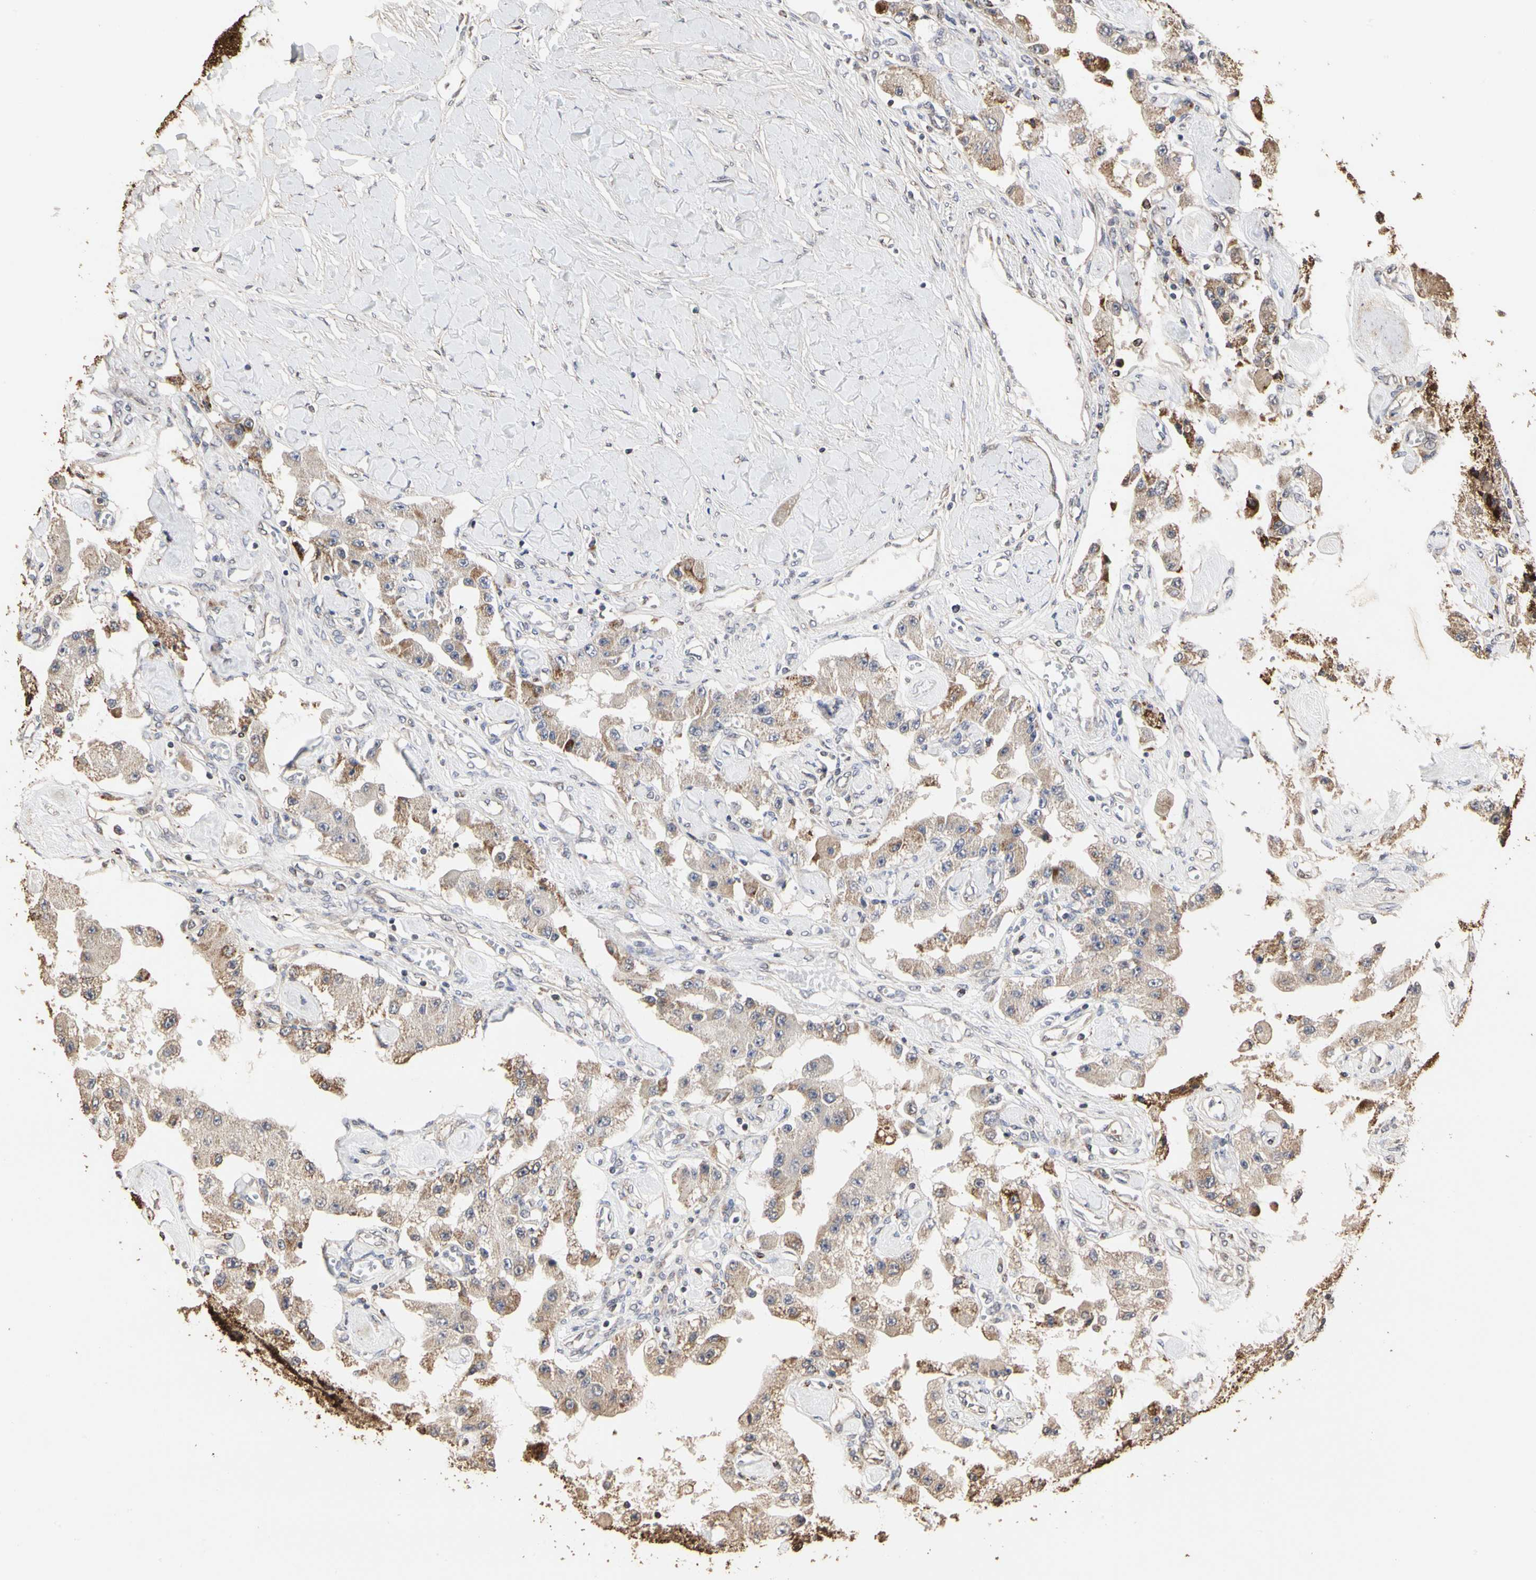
{"staining": {"intensity": "weak", "quantity": ">75%", "location": "cytoplasmic/membranous"}, "tissue": "carcinoid", "cell_type": "Tumor cells", "image_type": "cancer", "snomed": [{"axis": "morphology", "description": "Carcinoid, malignant, NOS"}, {"axis": "topography", "description": "Pancreas"}], "caption": "IHC staining of carcinoid, which shows low levels of weak cytoplasmic/membranous expression in about >75% of tumor cells indicating weak cytoplasmic/membranous protein positivity. The staining was performed using DAB (3,3'-diaminobenzidine) (brown) for protein detection and nuclei were counterstained in hematoxylin (blue).", "gene": "TAOK1", "patient": {"sex": "male", "age": 41}}